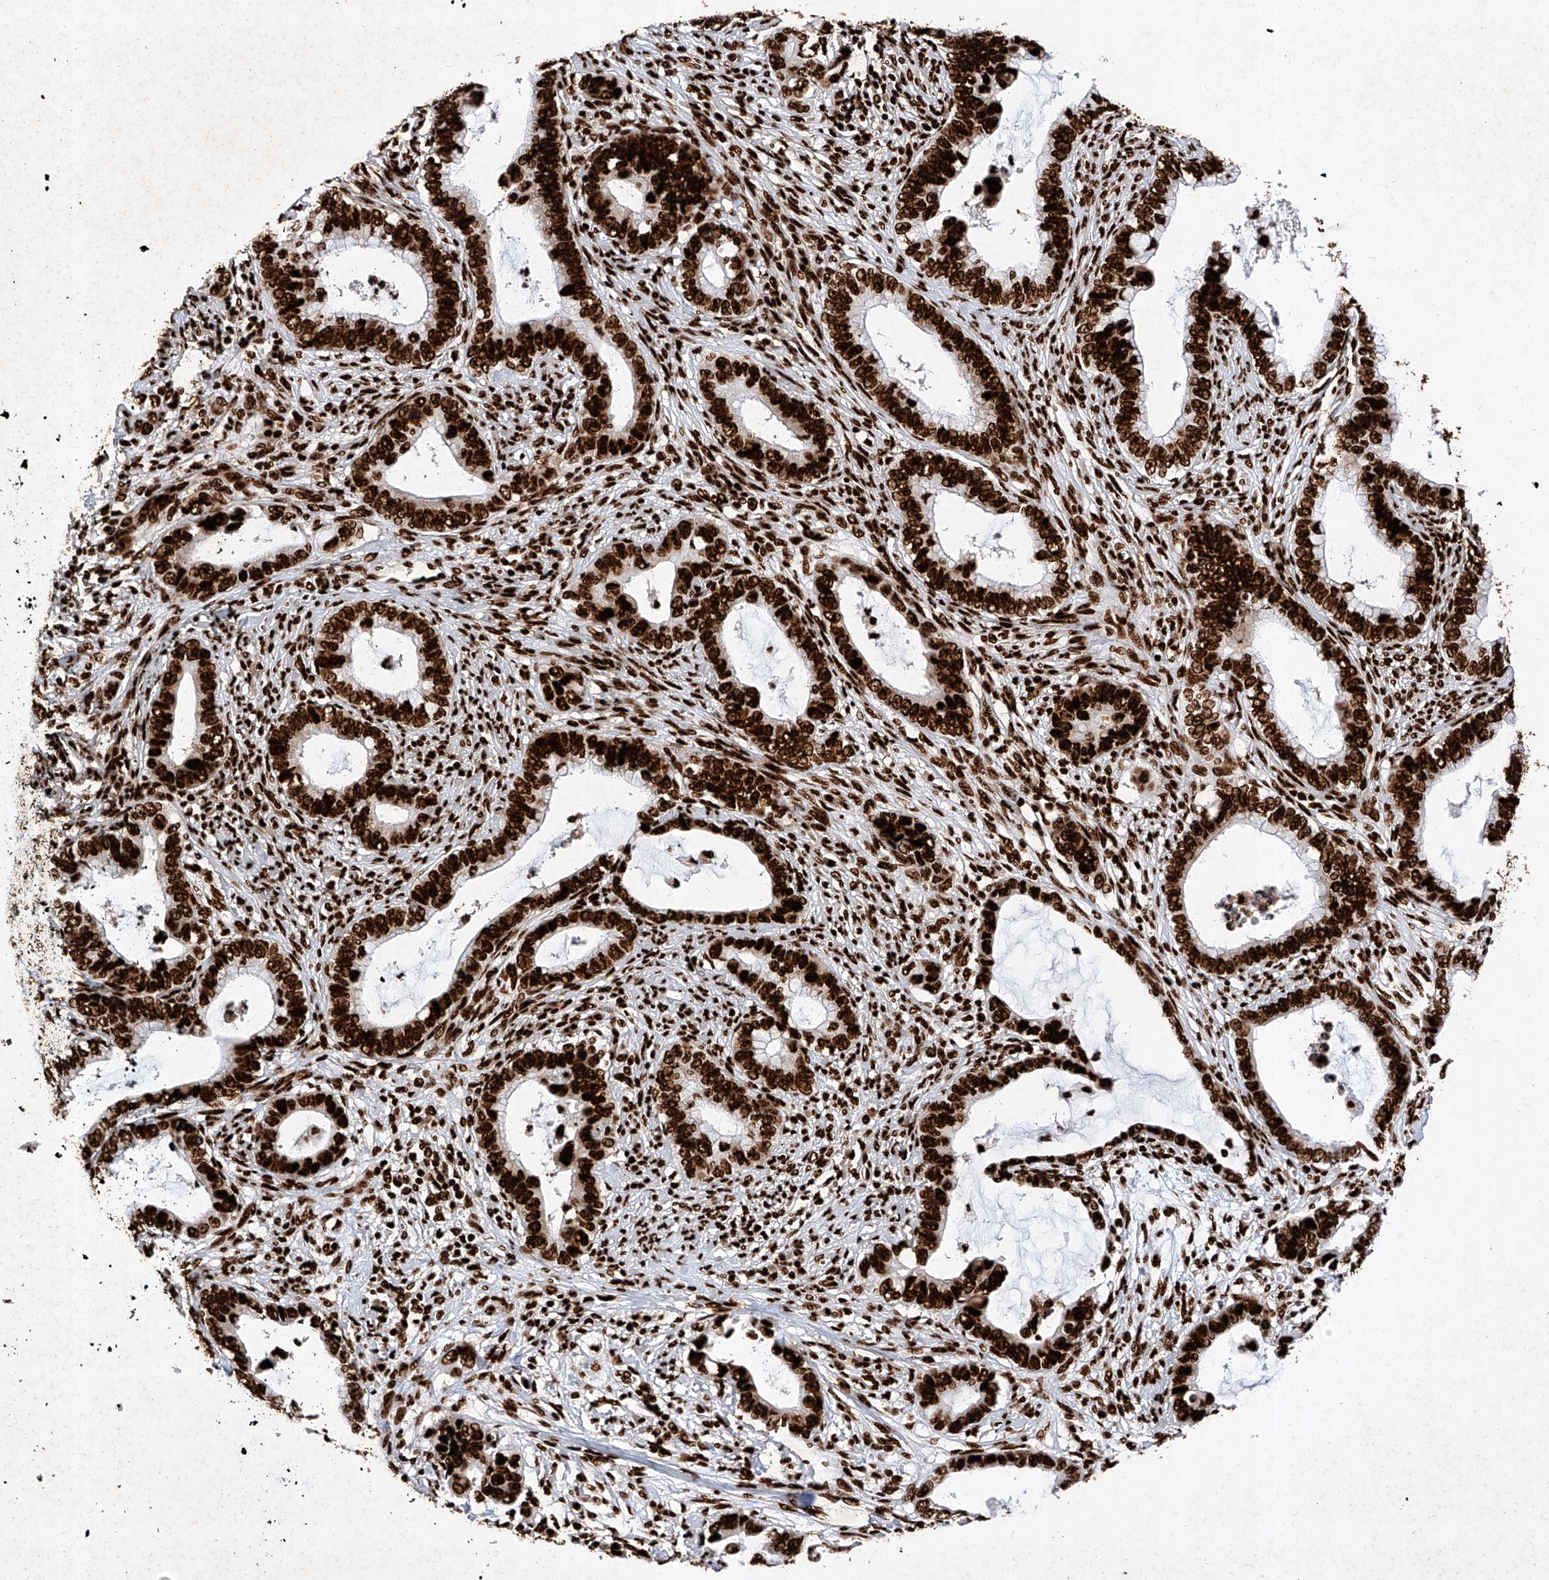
{"staining": {"intensity": "strong", "quantity": ">75%", "location": "nuclear"}, "tissue": "cervical cancer", "cell_type": "Tumor cells", "image_type": "cancer", "snomed": [{"axis": "morphology", "description": "Adenocarcinoma, NOS"}, {"axis": "topography", "description": "Cervix"}], "caption": "IHC of human cervical adenocarcinoma demonstrates high levels of strong nuclear expression in approximately >75% of tumor cells.", "gene": "SRSF6", "patient": {"sex": "female", "age": 44}}